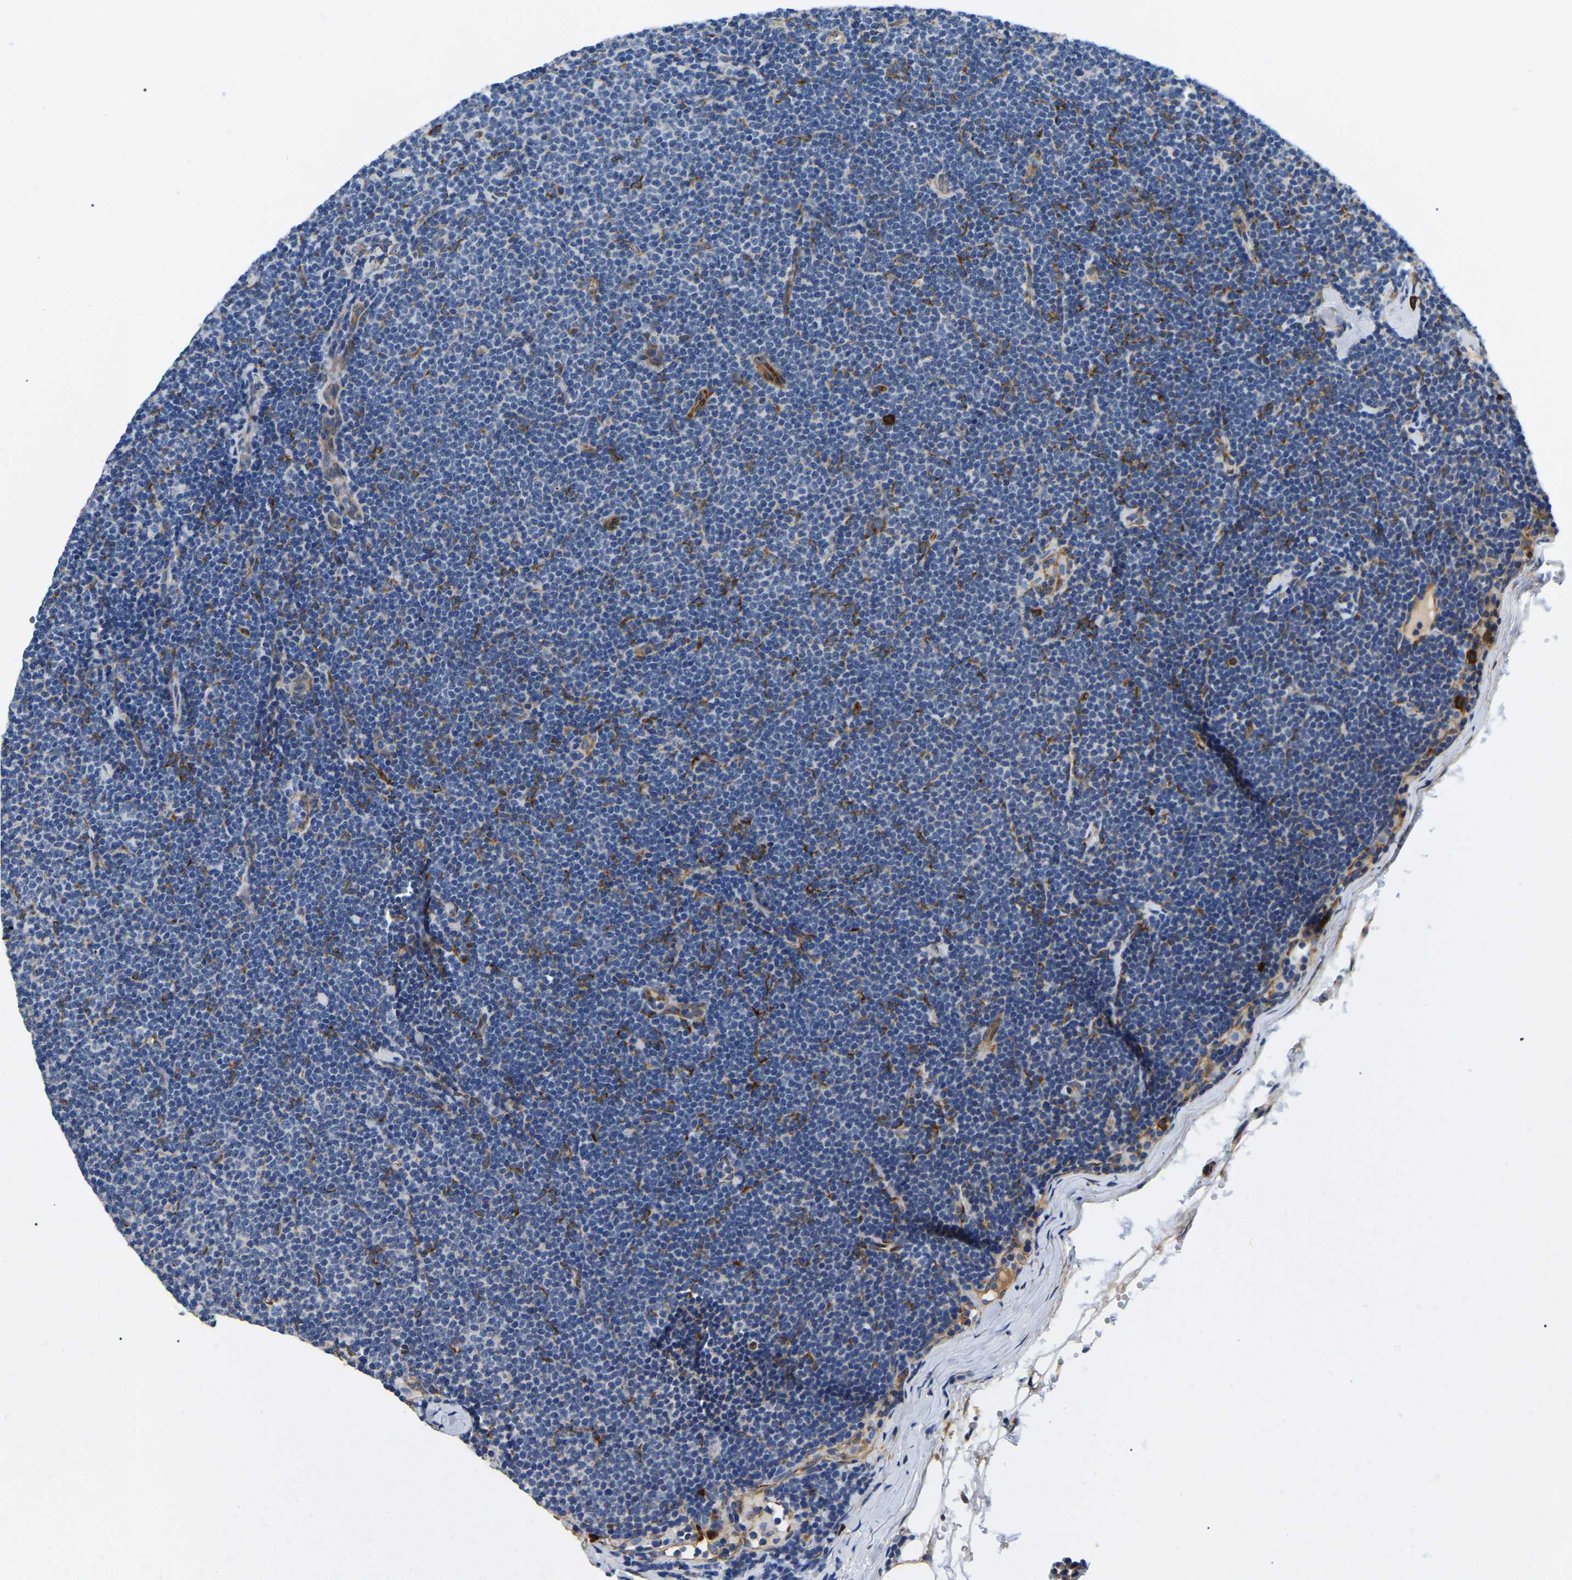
{"staining": {"intensity": "negative", "quantity": "none", "location": "none"}, "tissue": "lymphoma", "cell_type": "Tumor cells", "image_type": "cancer", "snomed": [{"axis": "morphology", "description": "Malignant lymphoma, non-Hodgkin's type, Low grade"}, {"axis": "topography", "description": "Lymph node"}], "caption": "Immunohistochemical staining of human low-grade malignant lymphoma, non-Hodgkin's type shows no significant staining in tumor cells. The staining is performed using DAB (3,3'-diaminobenzidine) brown chromogen with nuclei counter-stained in using hematoxylin.", "gene": "DUSP8", "patient": {"sex": "female", "age": 53}}